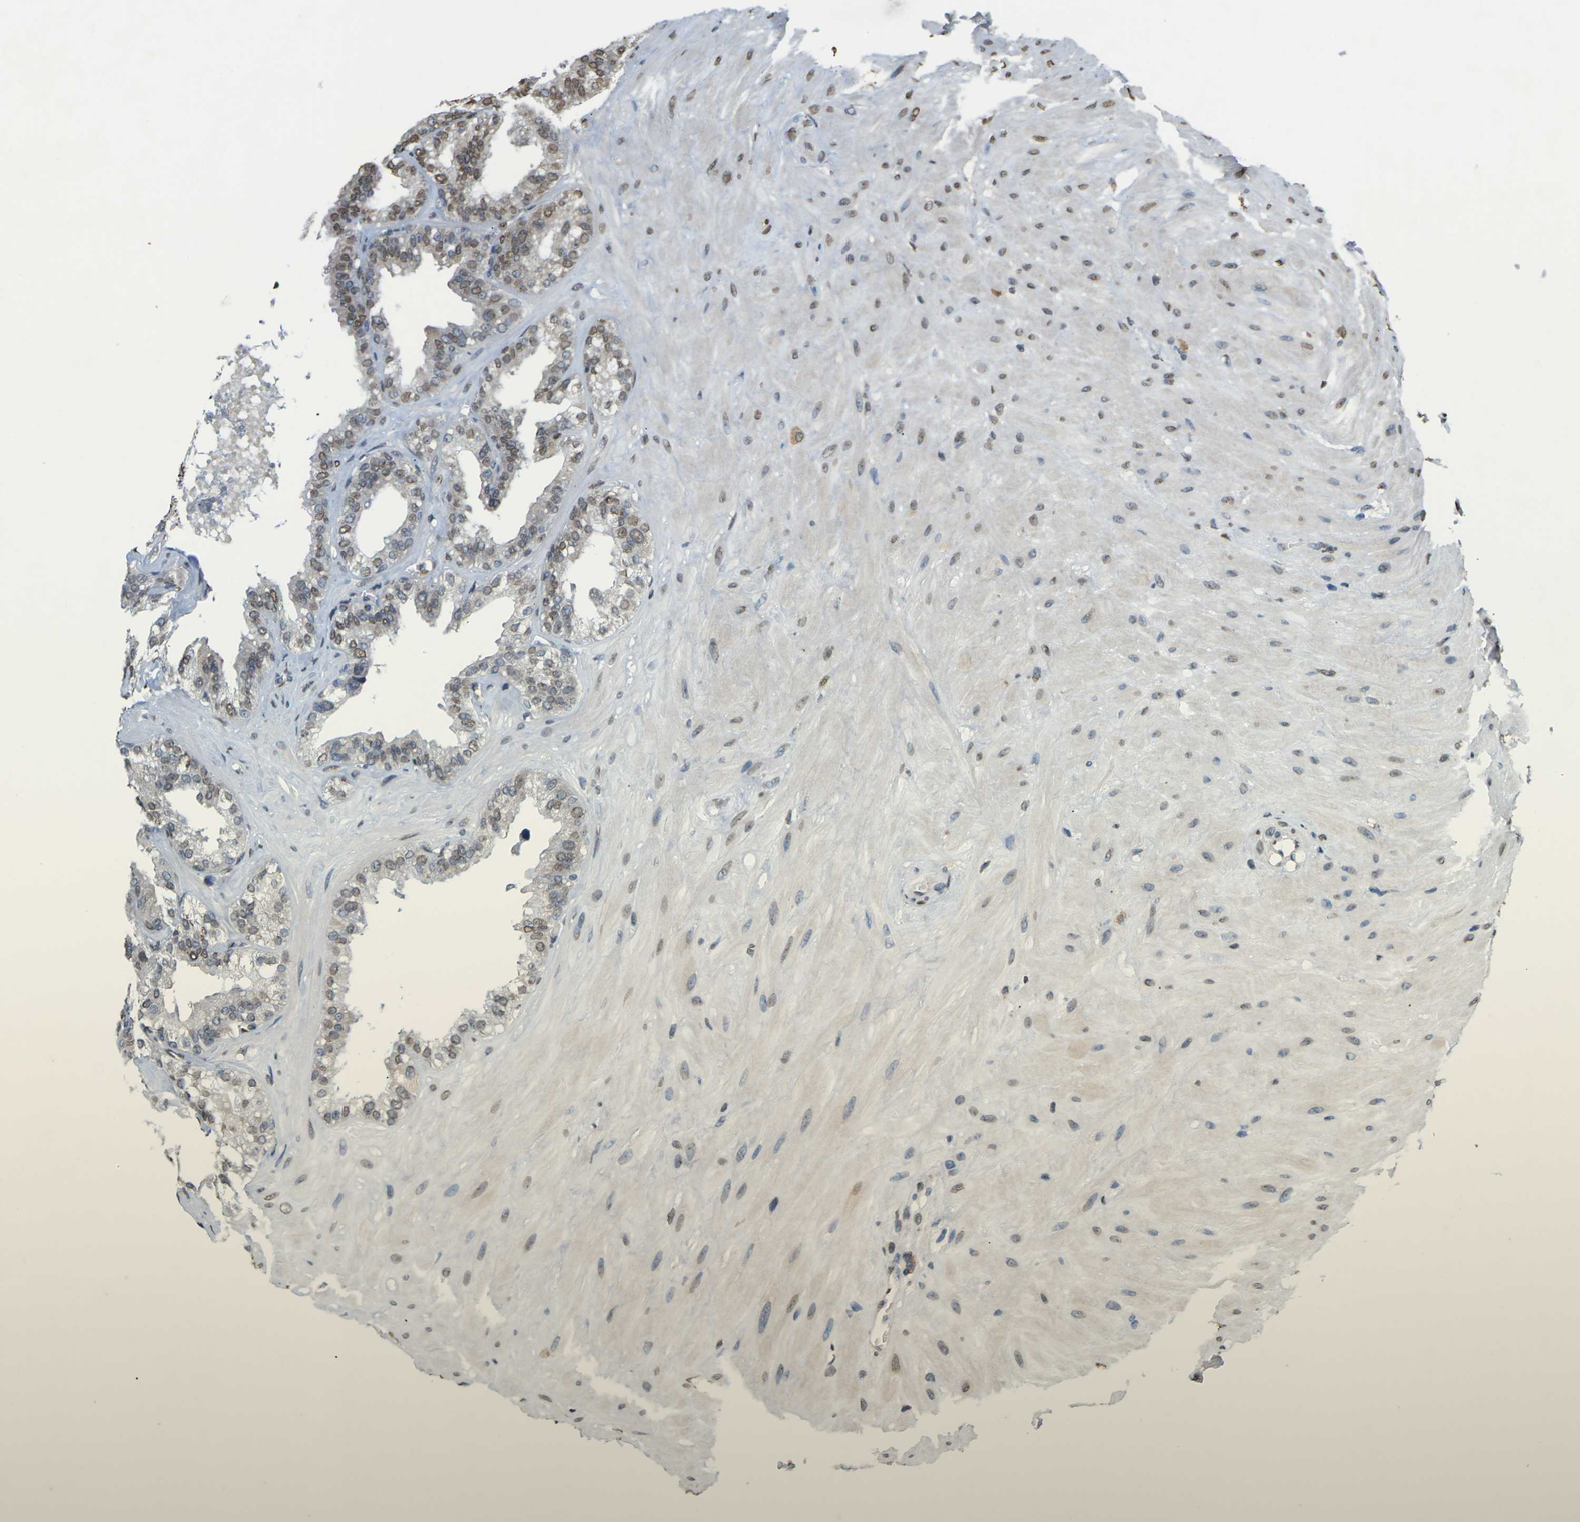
{"staining": {"intensity": "strong", "quantity": "25%-75%", "location": "nuclear"}, "tissue": "seminal vesicle", "cell_type": "Glandular cells", "image_type": "normal", "snomed": [{"axis": "morphology", "description": "Normal tissue, NOS"}, {"axis": "topography", "description": "Prostate"}, {"axis": "topography", "description": "Seminal veicle"}], "caption": "This image shows immunohistochemistry (IHC) staining of unremarkable seminal vesicle, with high strong nuclear expression in approximately 25%-75% of glandular cells.", "gene": "EMSY", "patient": {"sex": "male", "age": 51}}